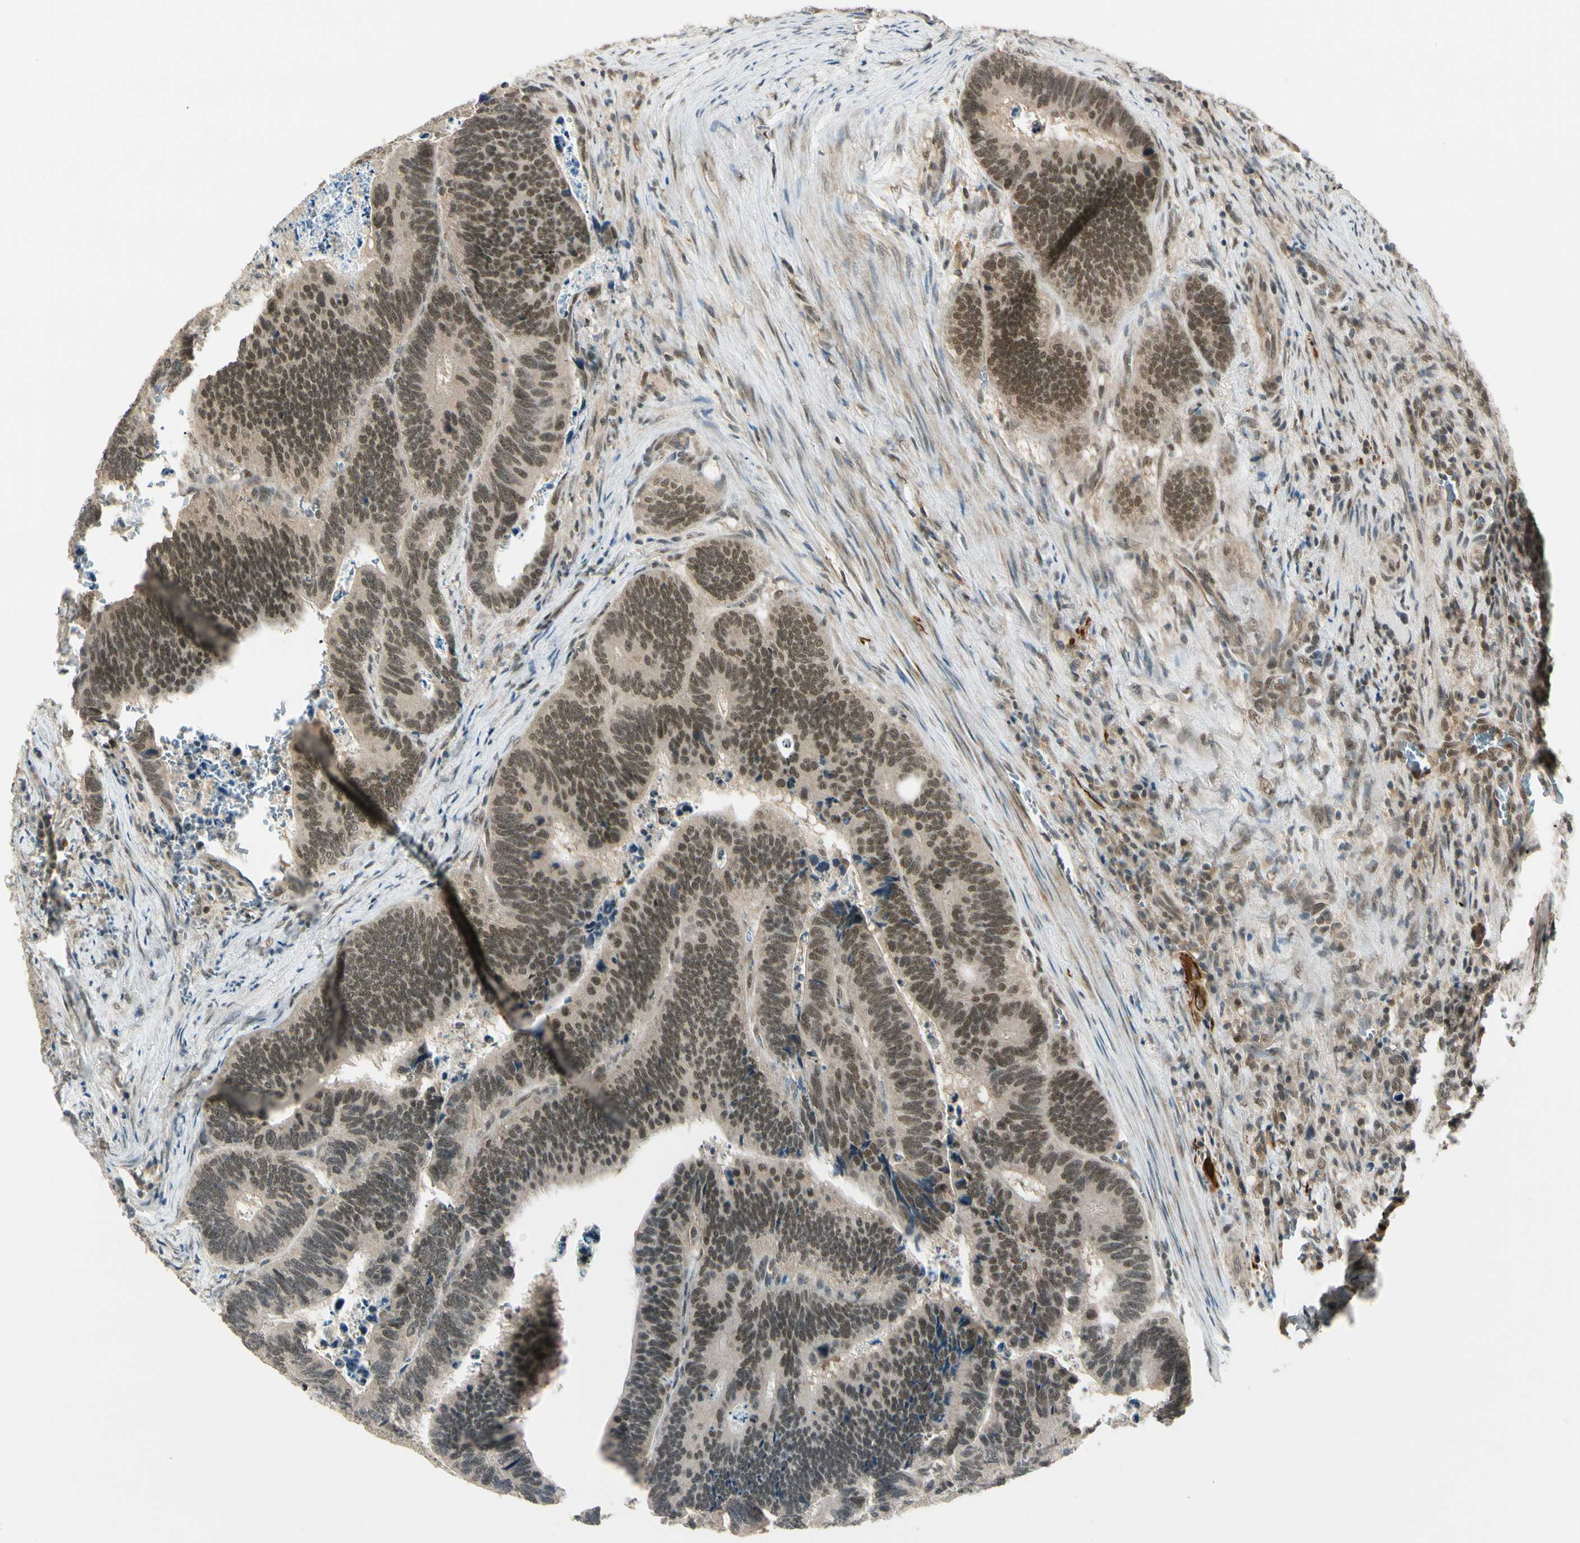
{"staining": {"intensity": "weak", "quantity": ">75%", "location": "cytoplasmic/membranous,nuclear"}, "tissue": "colorectal cancer", "cell_type": "Tumor cells", "image_type": "cancer", "snomed": [{"axis": "morphology", "description": "Adenocarcinoma, NOS"}, {"axis": "topography", "description": "Colon"}], "caption": "Weak cytoplasmic/membranous and nuclear protein expression is appreciated in about >75% of tumor cells in colorectal adenocarcinoma. The protein of interest is stained brown, and the nuclei are stained in blue (DAB IHC with brightfield microscopy, high magnification).", "gene": "ZSCAN12", "patient": {"sex": "male", "age": 72}}